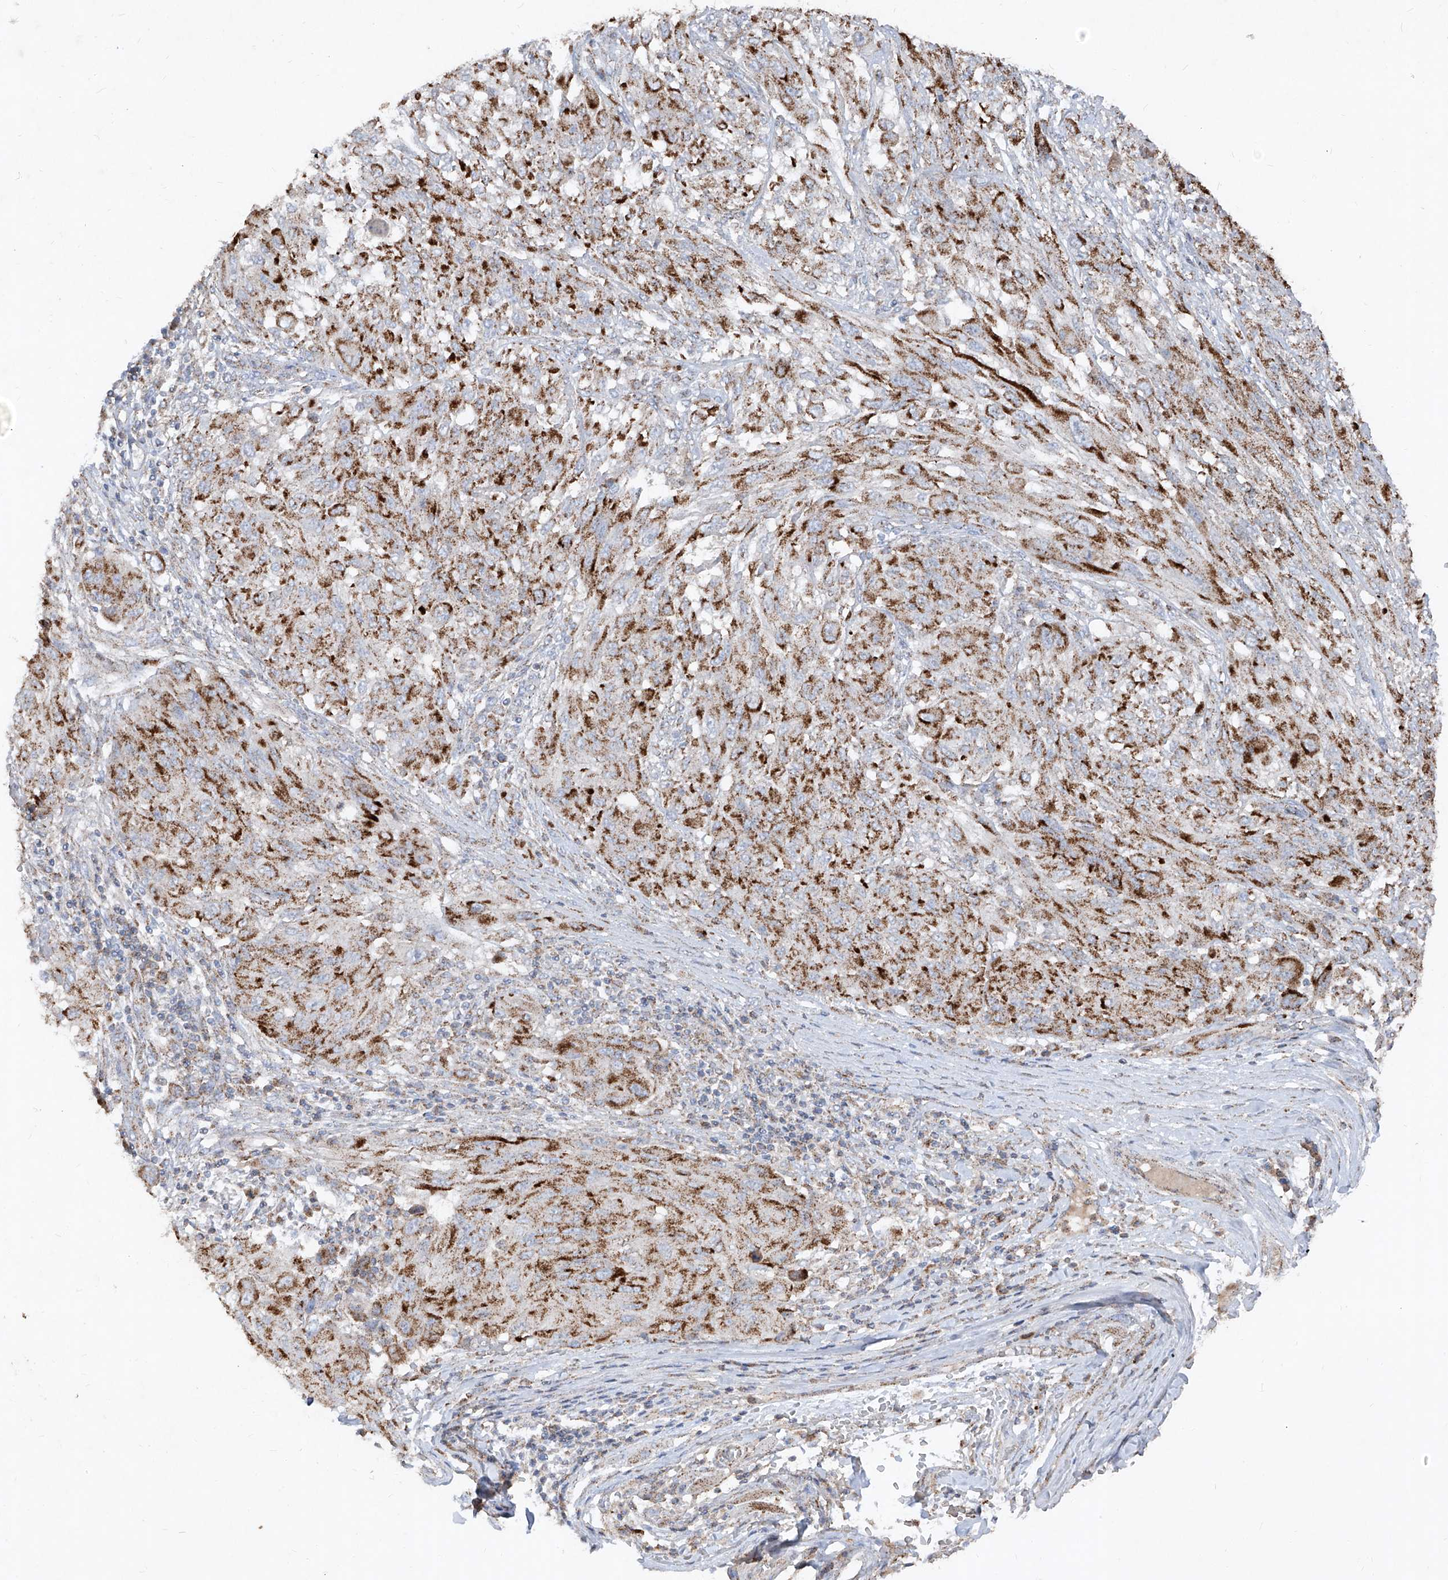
{"staining": {"intensity": "moderate", "quantity": ">75%", "location": "cytoplasmic/membranous"}, "tissue": "melanoma", "cell_type": "Tumor cells", "image_type": "cancer", "snomed": [{"axis": "morphology", "description": "Malignant melanoma, NOS"}, {"axis": "topography", "description": "Skin"}], "caption": "Malignant melanoma stained with DAB (3,3'-diaminobenzidine) immunohistochemistry (IHC) shows medium levels of moderate cytoplasmic/membranous staining in about >75% of tumor cells. (DAB (3,3'-diaminobenzidine) IHC, brown staining for protein, blue staining for nuclei).", "gene": "ABCD3", "patient": {"sex": "female", "age": 91}}